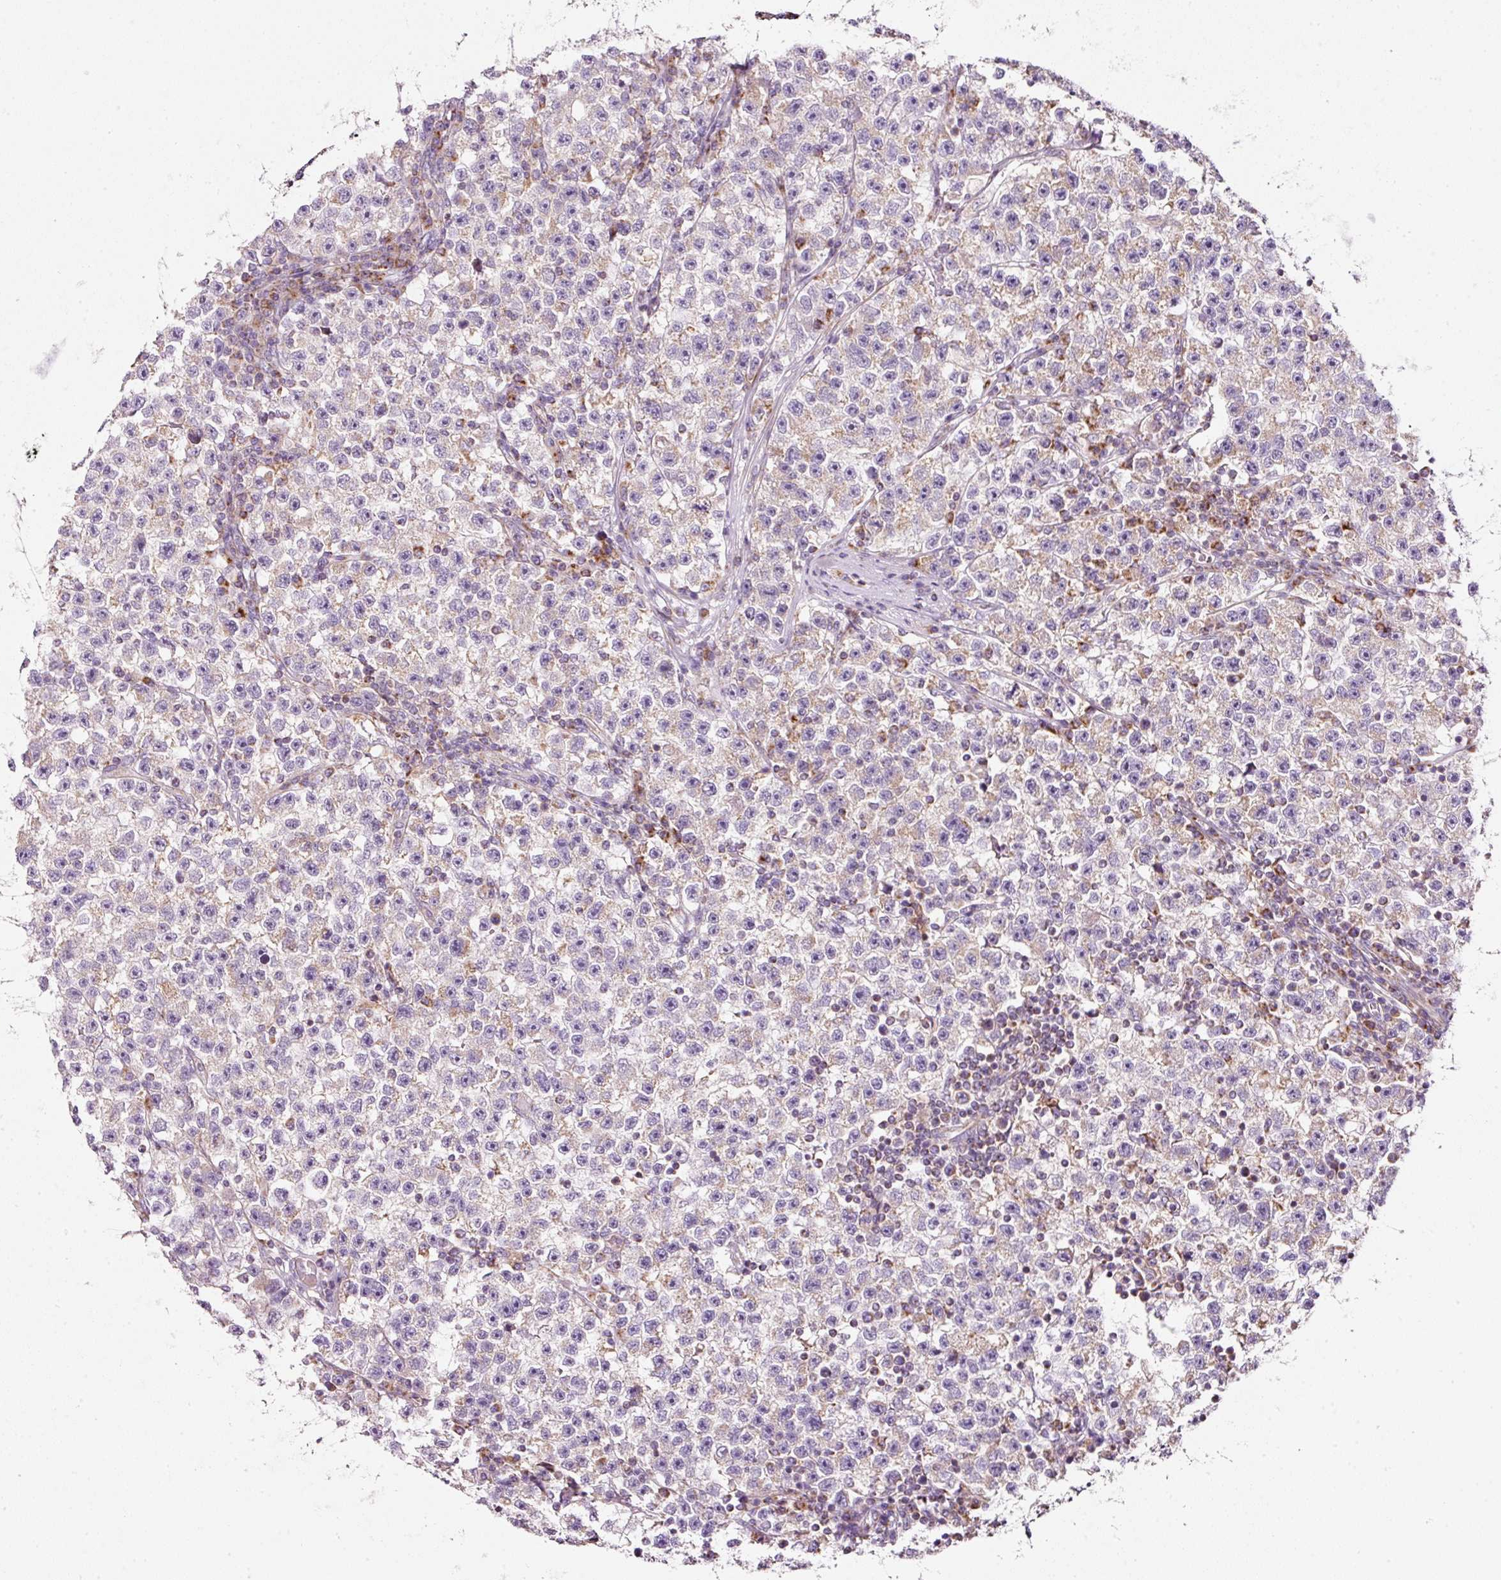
{"staining": {"intensity": "negative", "quantity": "none", "location": "none"}, "tissue": "testis cancer", "cell_type": "Tumor cells", "image_type": "cancer", "snomed": [{"axis": "morphology", "description": "Seminoma, NOS"}, {"axis": "topography", "description": "Testis"}], "caption": "An immunohistochemistry image of testis cancer (seminoma) is shown. There is no staining in tumor cells of testis cancer (seminoma).", "gene": "NDUFA1", "patient": {"sex": "male", "age": 22}}